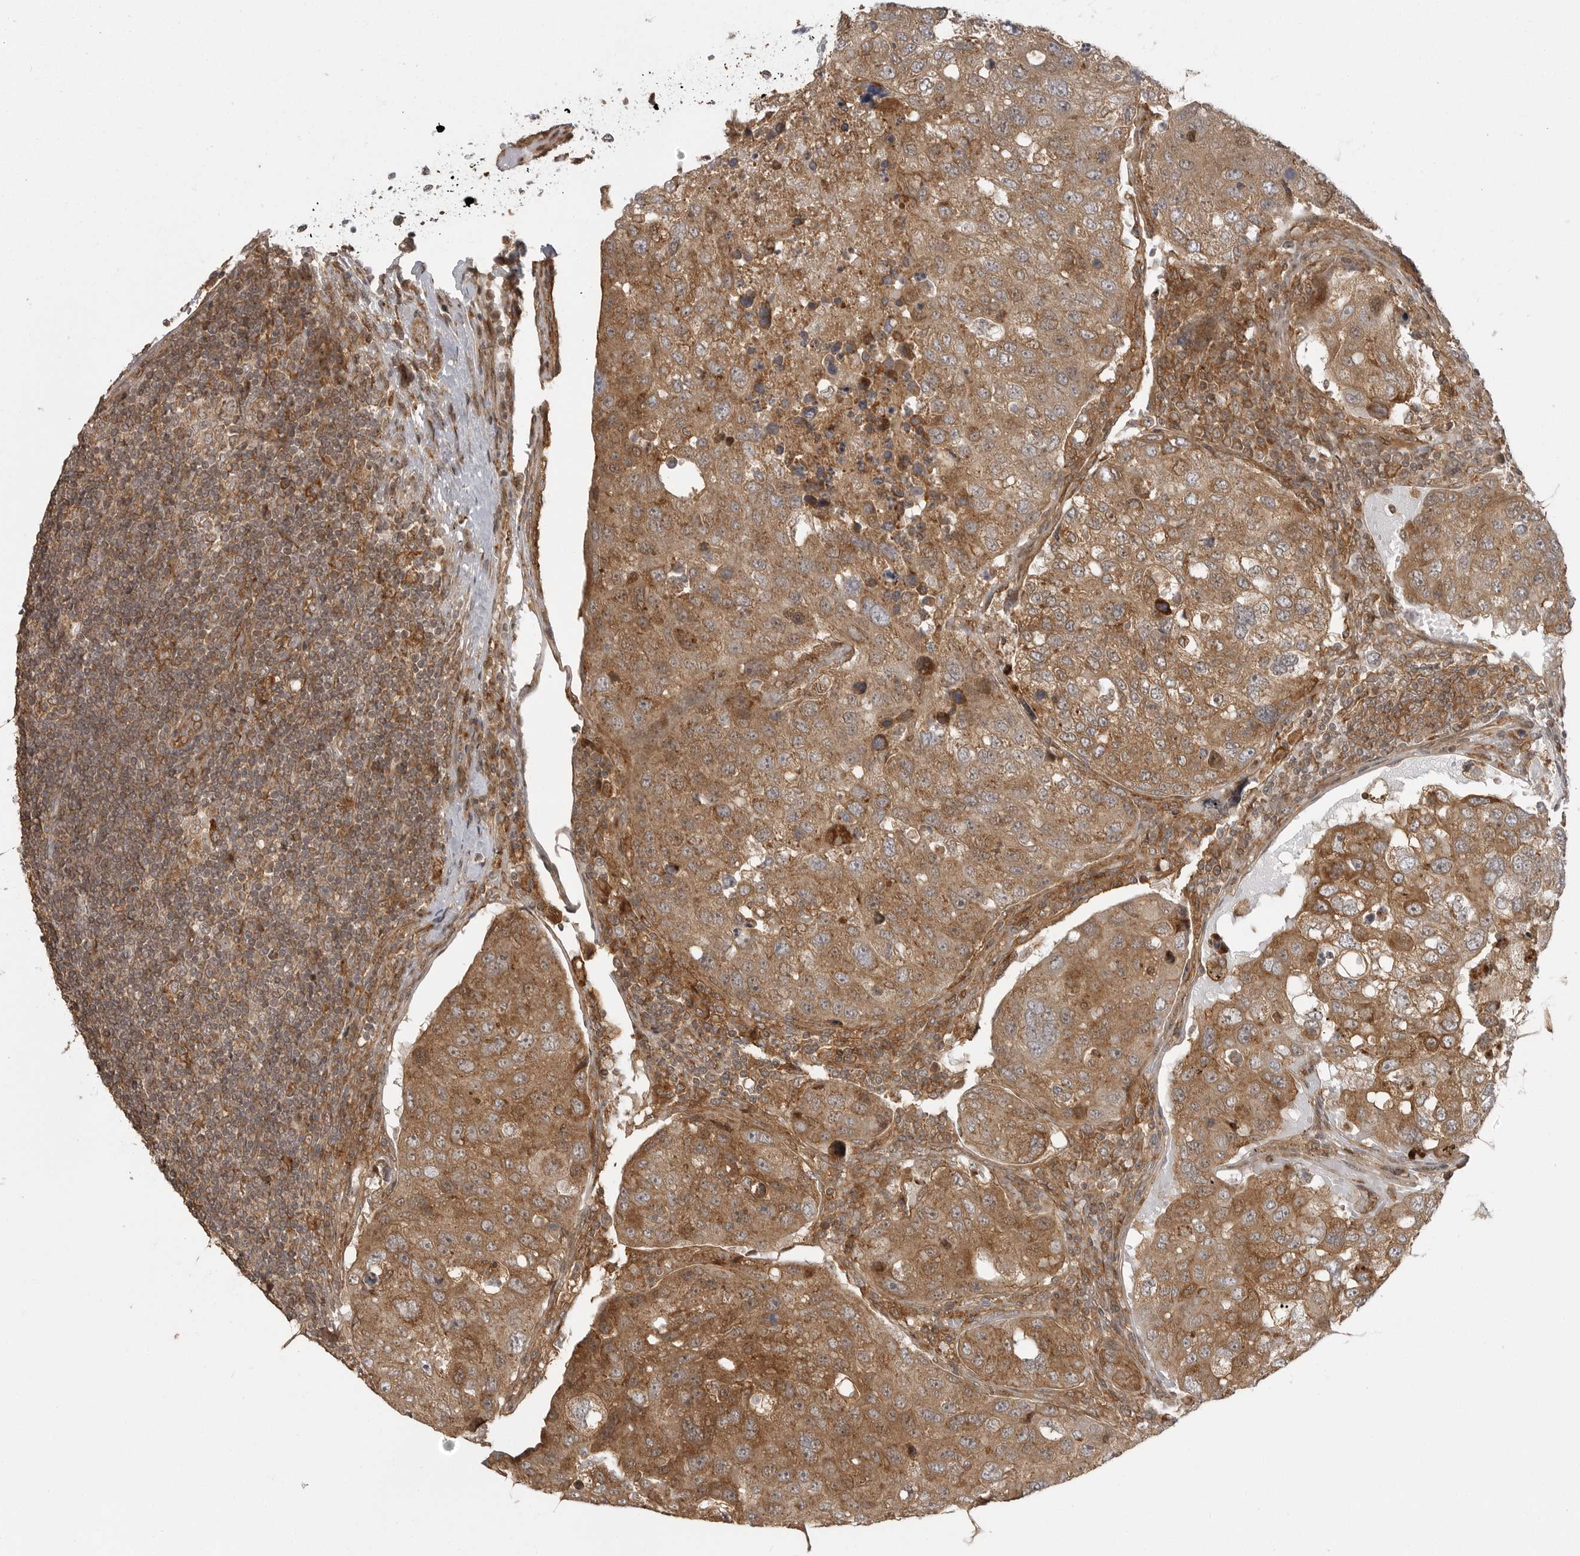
{"staining": {"intensity": "moderate", "quantity": ">75%", "location": "cytoplasmic/membranous"}, "tissue": "urothelial cancer", "cell_type": "Tumor cells", "image_type": "cancer", "snomed": [{"axis": "morphology", "description": "Urothelial carcinoma, High grade"}, {"axis": "topography", "description": "Lymph node"}, {"axis": "topography", "description": "Urinary bladder"}], "caption": "Immunohistochemical staining of high-grade urothelial carcinoma displays moderate cytoplasmic/membranous protein expression in about >75% of tumor cells.", "gene": "FAT3", "patient": {"sex": "male", "age": 51}}